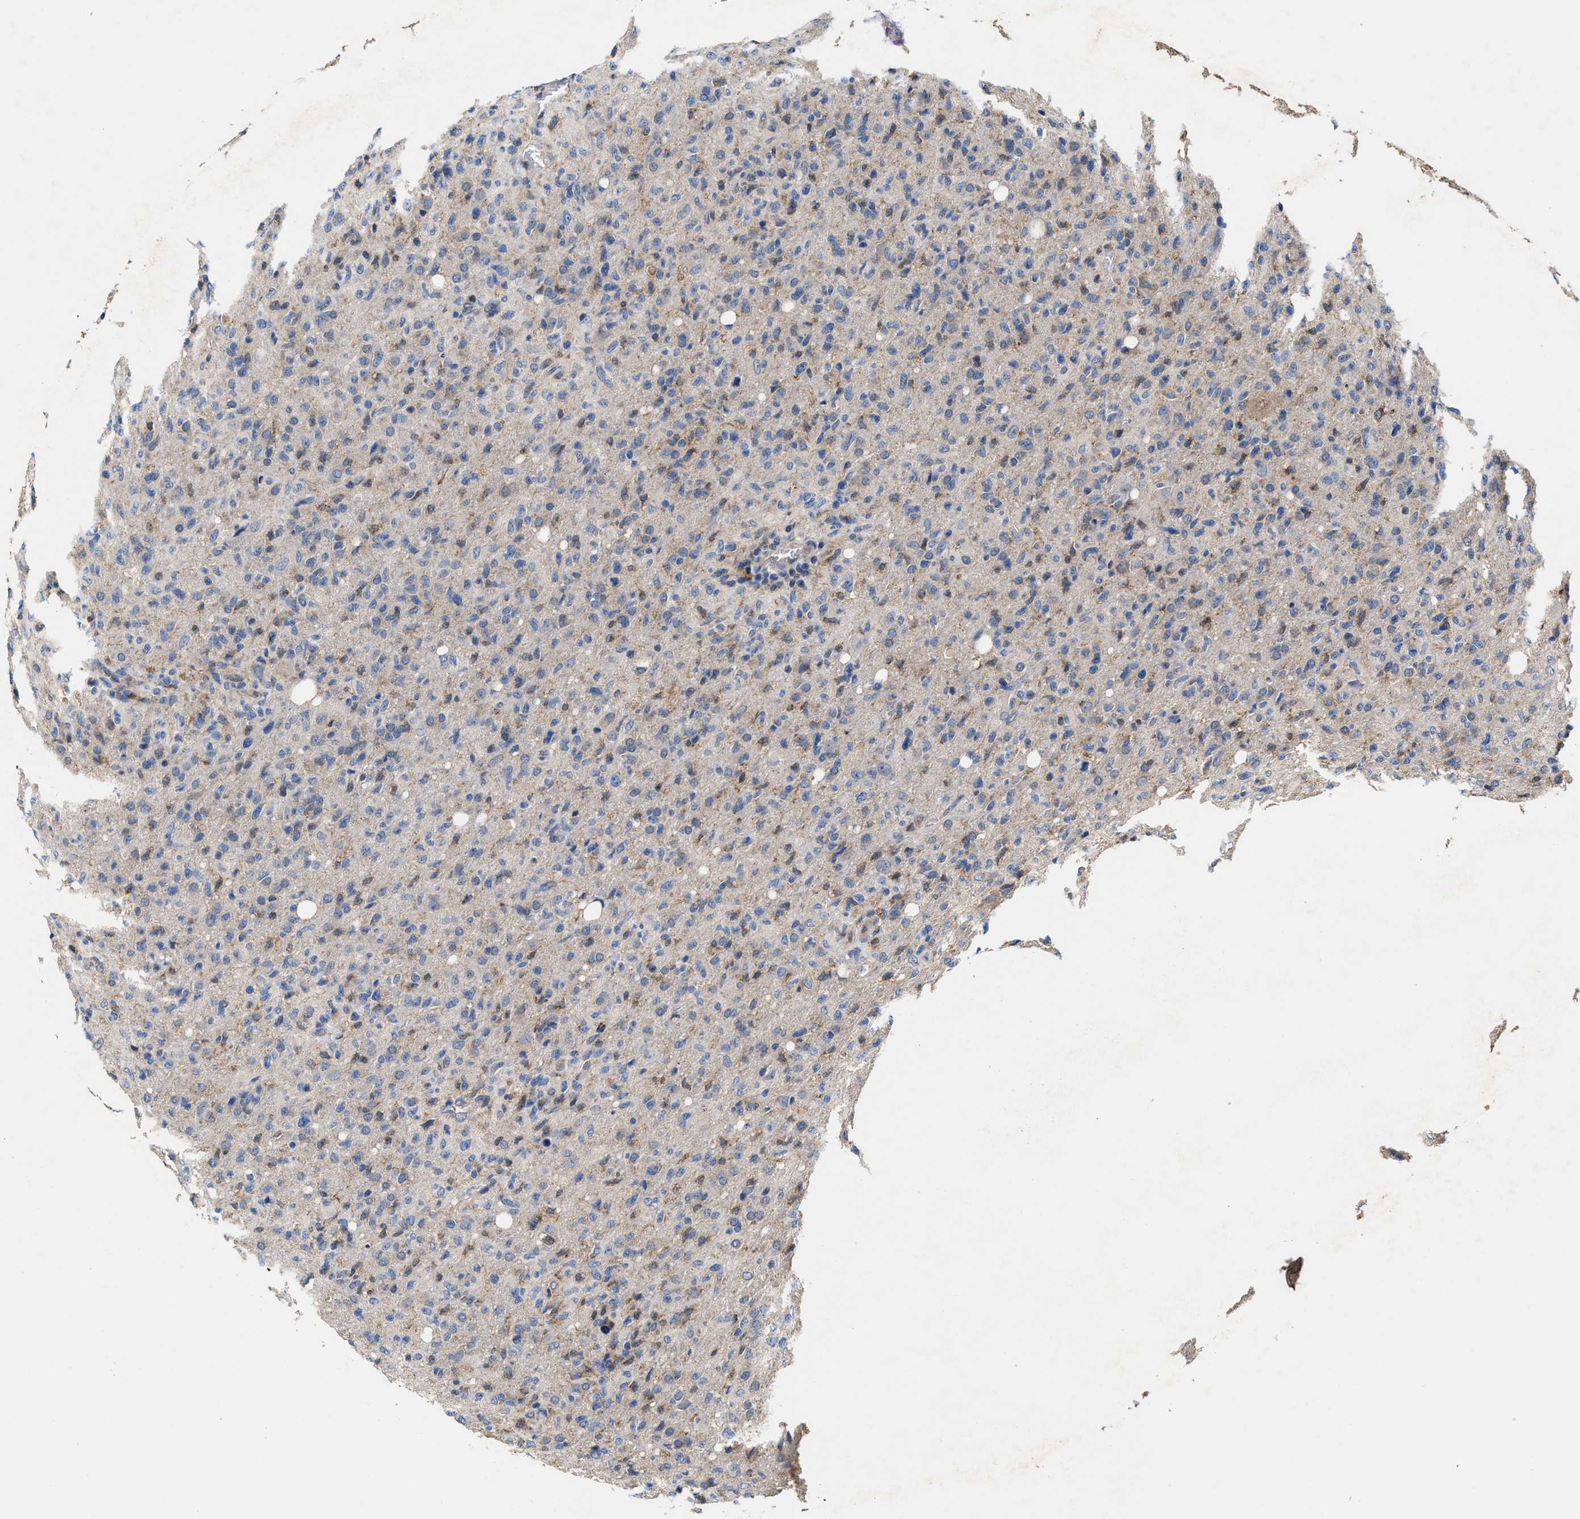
{"staining": {"intensity": "weak", "quantity": "<25%", "location": "cytoplasmic/membranous"}, "tissue": "glioma", "cell_type": "Tumor cells", "image_type": "cancer", "snomed": [{"axis": "morphology", "description": "Glioma, malignant, High grade"}, {"axis": "topography", "description": "Brain"}], "caption": "The histopathology image reveals no significant staining in tumor cells of malignant high-grade glioma.", "gene": "ACLY", "patient": {"sex": "female", "age": 57}}